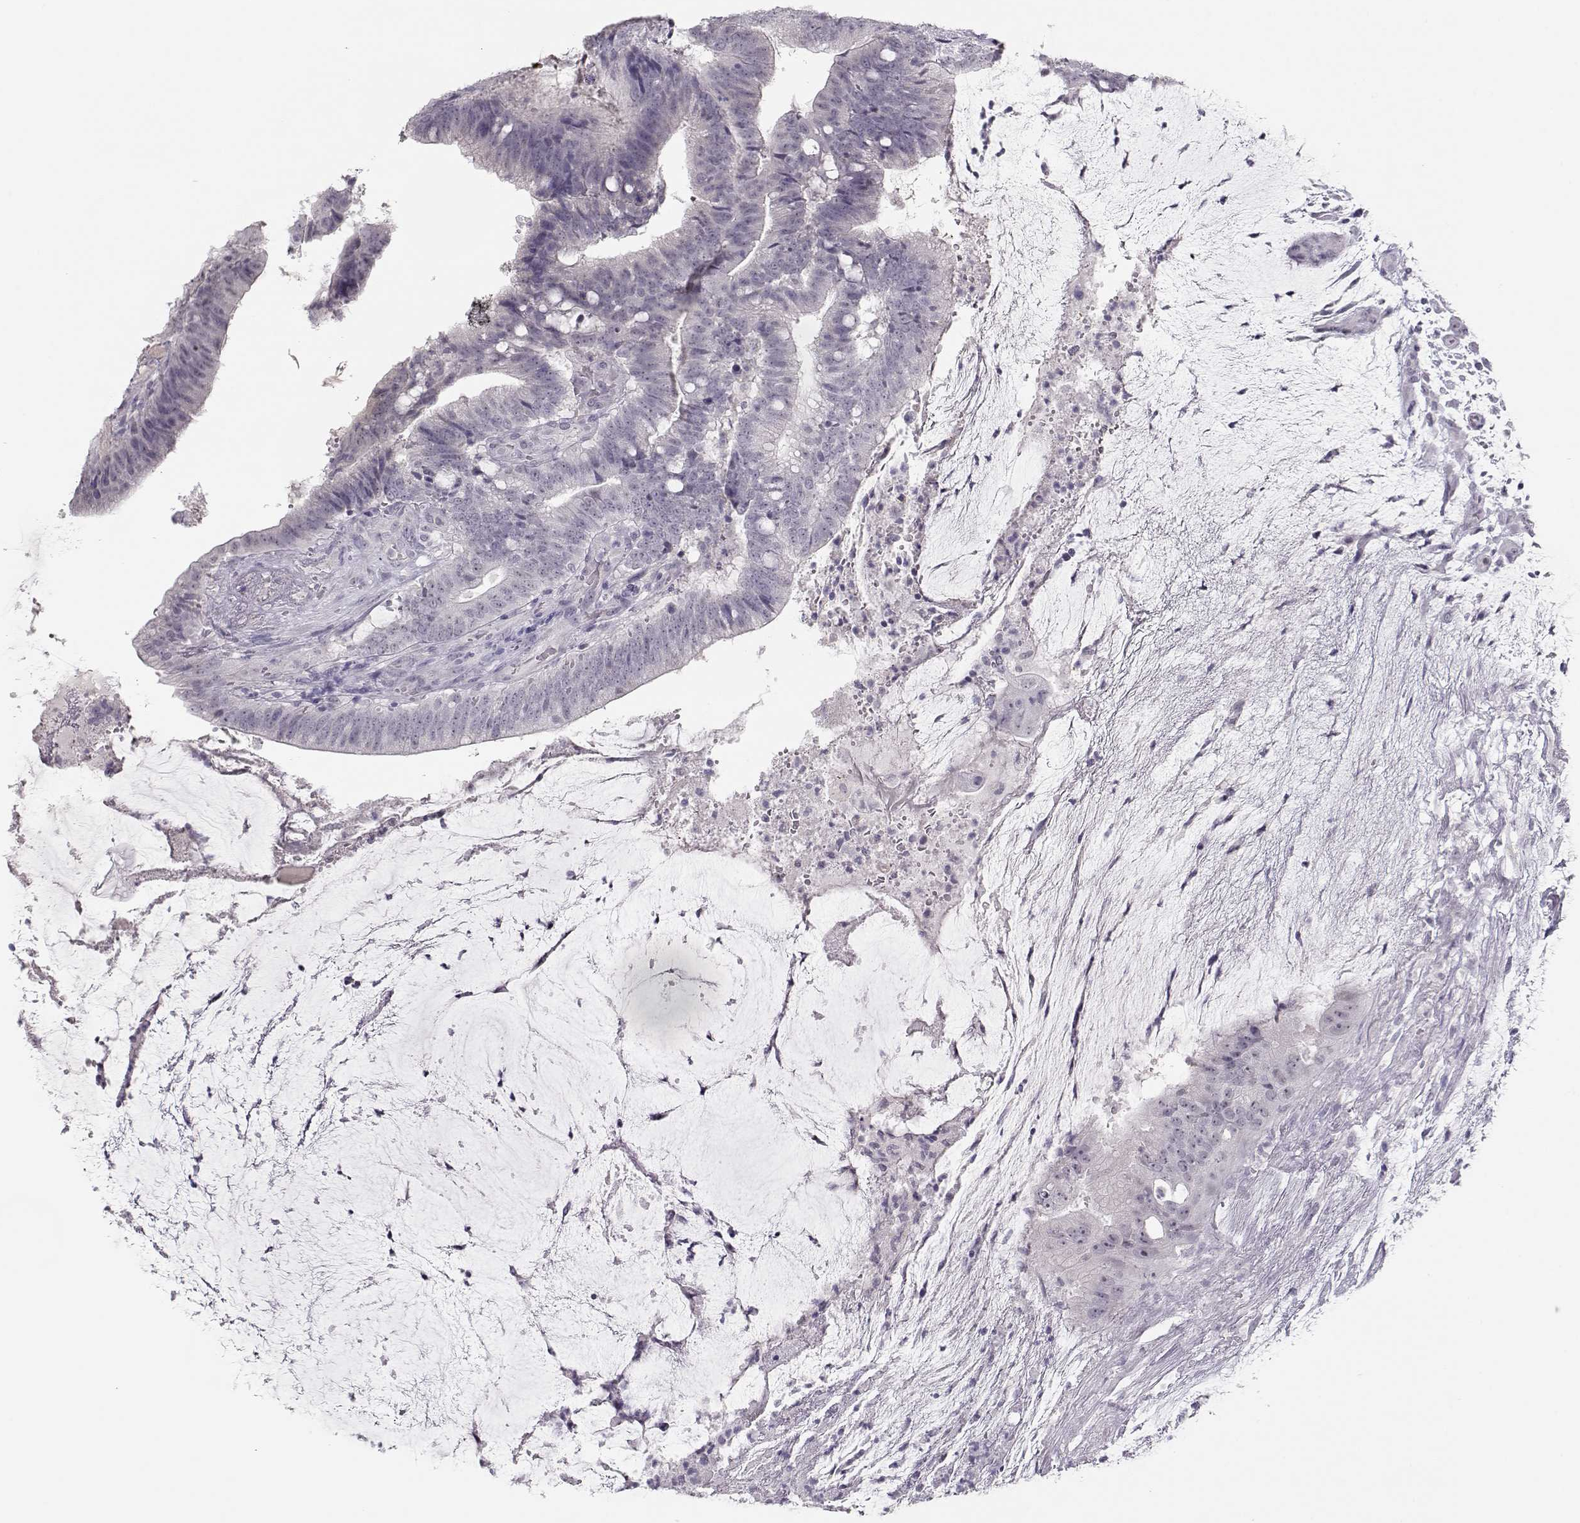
{"staining": {"intensity": "negative", "quantity": "none", "location": "none"}, "tissue": "colorectal cancer", "cell_type": "Tumor cells", "image_type": "cancer", "snomed": [{"axis": "morphology", "description": "Adenocarcinoma, NOS"}, {"axis": "topography", "description": "Colon"}], "caption": "DAB immunohistochemical staining of human colorectal cancer (adenocarcinoma) demonstrates no significant expression in tumor cells.", "gene": "IMPG1", "patient": {"sex": "female", "age": 43}}